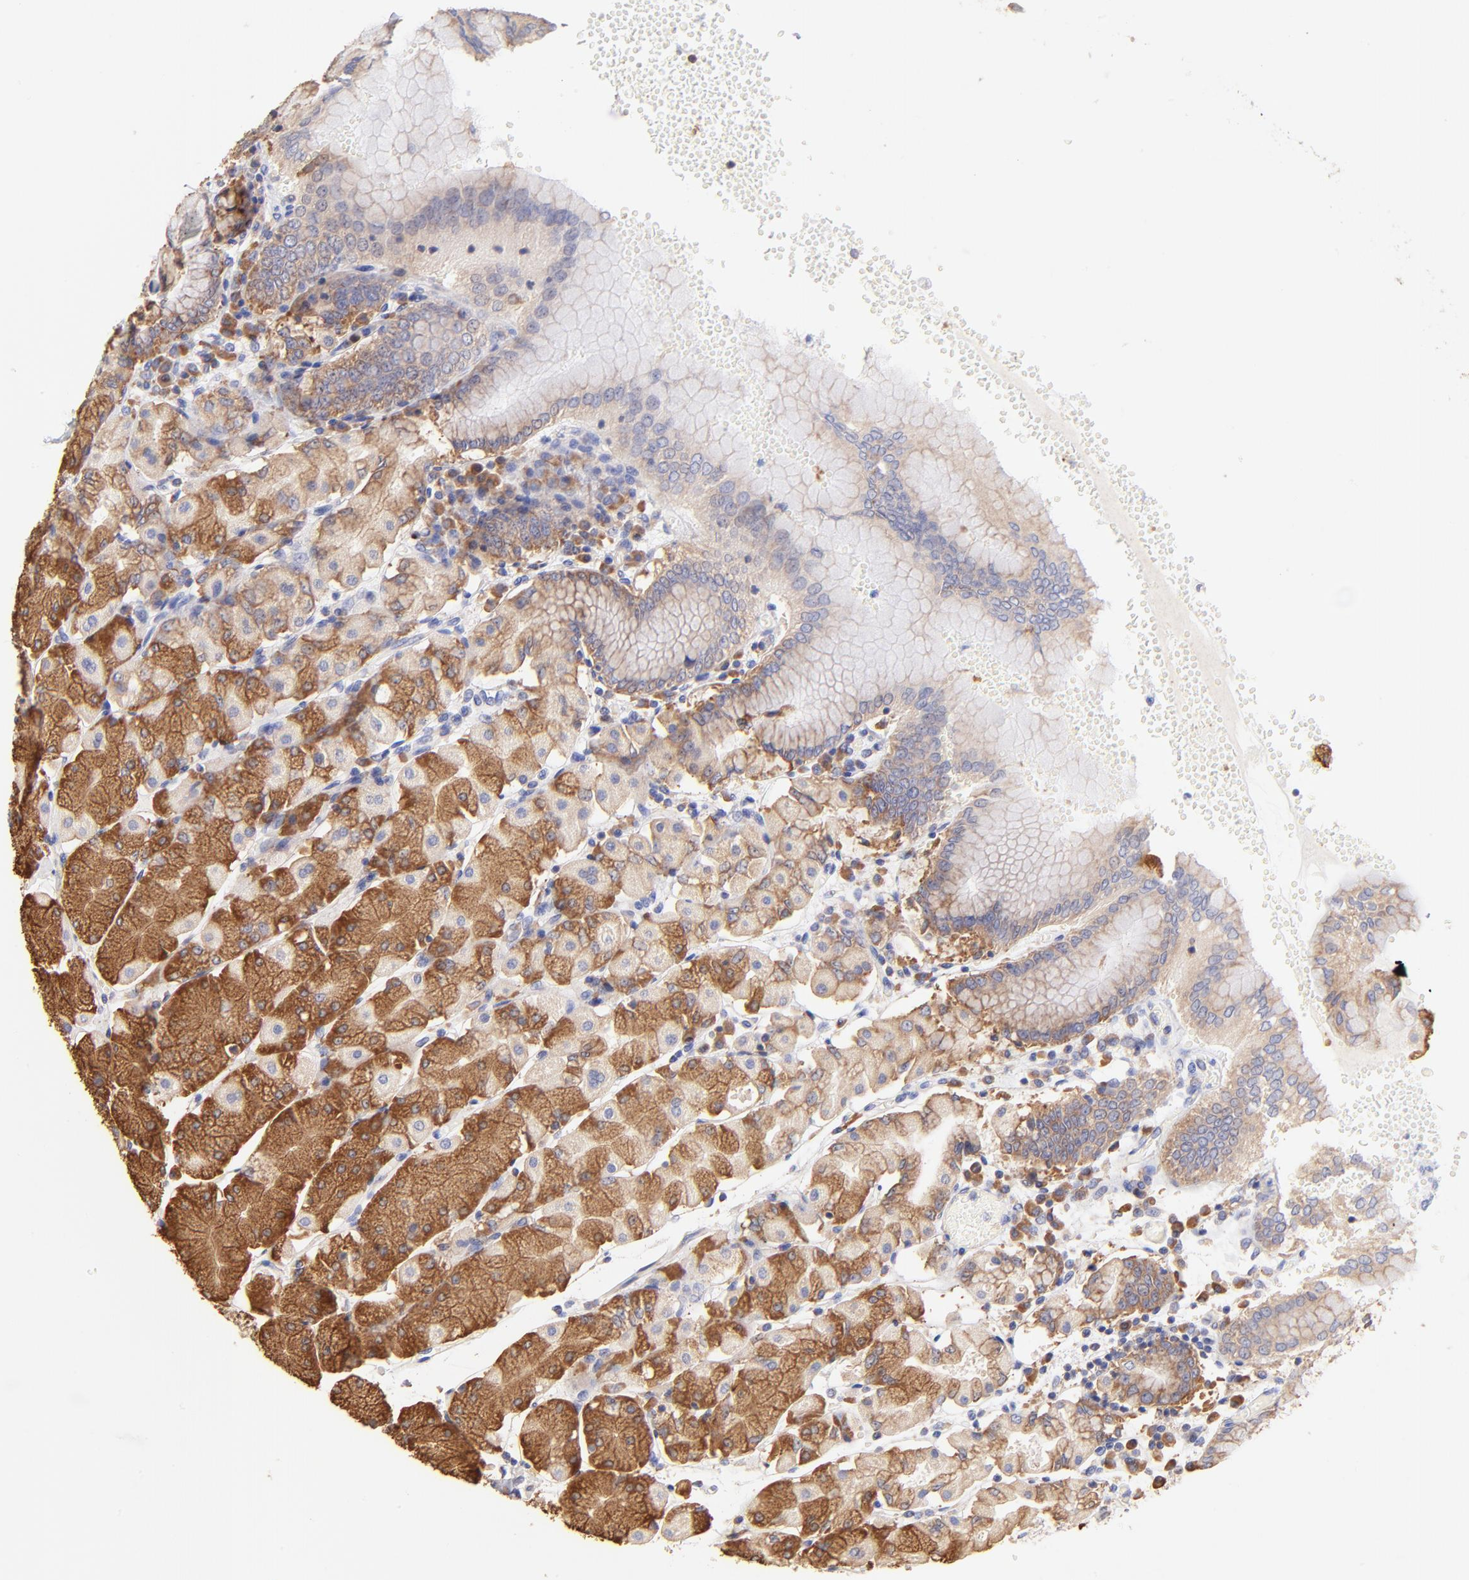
{"staining": {"intensity": "moderate", "quantity": "25%-75%", "location": "cytoplasmic/membranous"}, "tissue": "stomach", "cell_type": "Glandular cells", "image_type": "normal", "snomed": [{"axis": "morphology", "description": "Normal tissue, NOS"}, {"axis": "topography", "description": "Stomach, upper"}, {"axis": "topography", "description": "Stomach"}], "caption": "Protein staining of normal stomach shows moderate cytoplasmic/membranous expression in about 25%-75% of glandular cells.", "gene": "RPL30", "patient": {"sex": "male", "age": 76}}